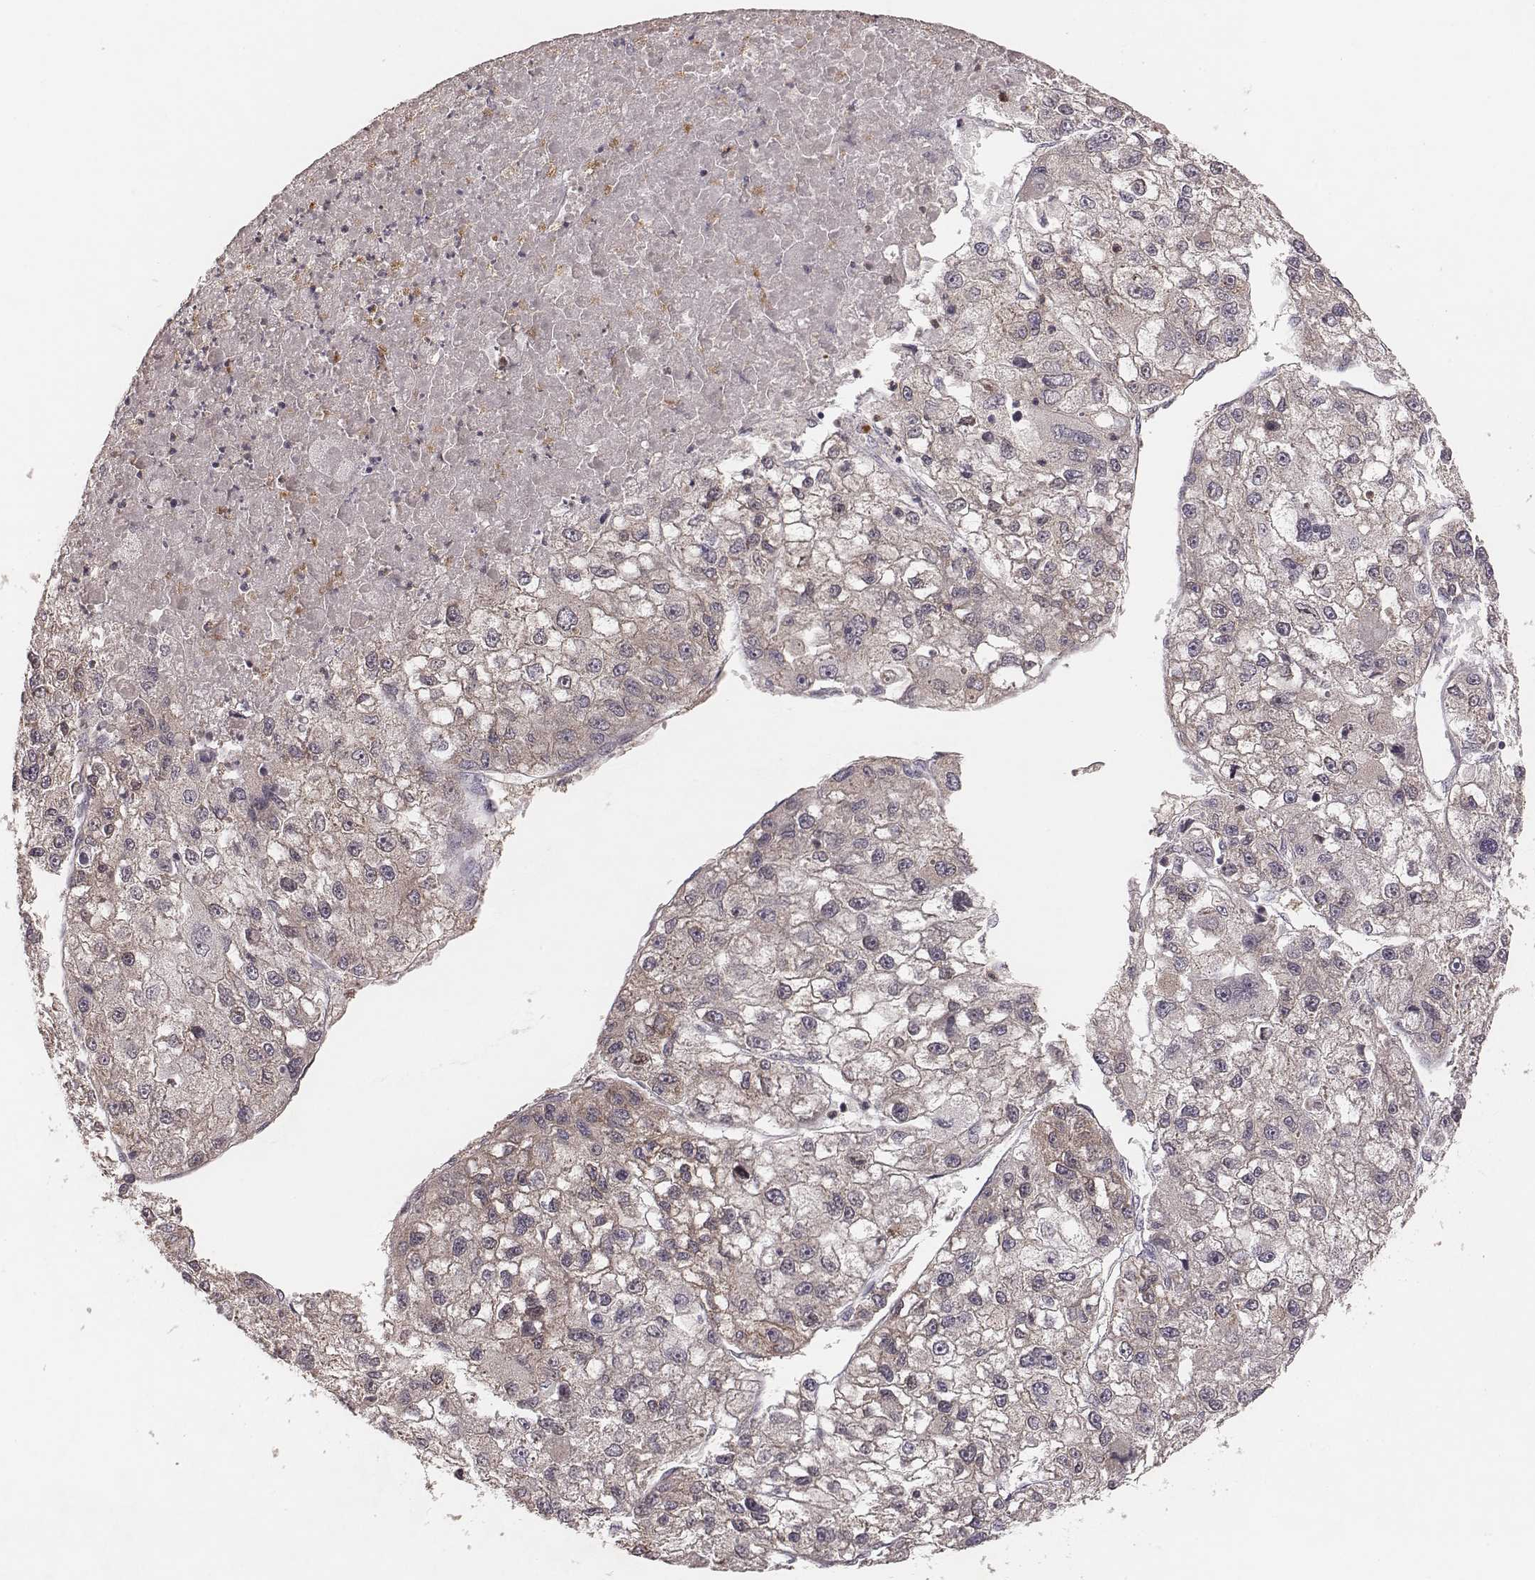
{"staining": {"intensity": "moderate", "quantity": "<25%", "location": "cytoplasmic/membranous"}, "tissue": "liver cancer", "cell_type": "Tumor cells", "image_type": "cancer", "snomed": [{"axis": "morphology", "description": "Carcinoma, Hepatocellular, NOS"}, {"axis": "topography", "description": "Liver"}], "caption": "The image shows staining of hepatocellular carcinoma (liver), revealing moderate cytoplasmic/membranous protein expression (brown color) within tumor cells.", "gene": "P2RX5", "patient": {"sex": "male", "age": 56}}